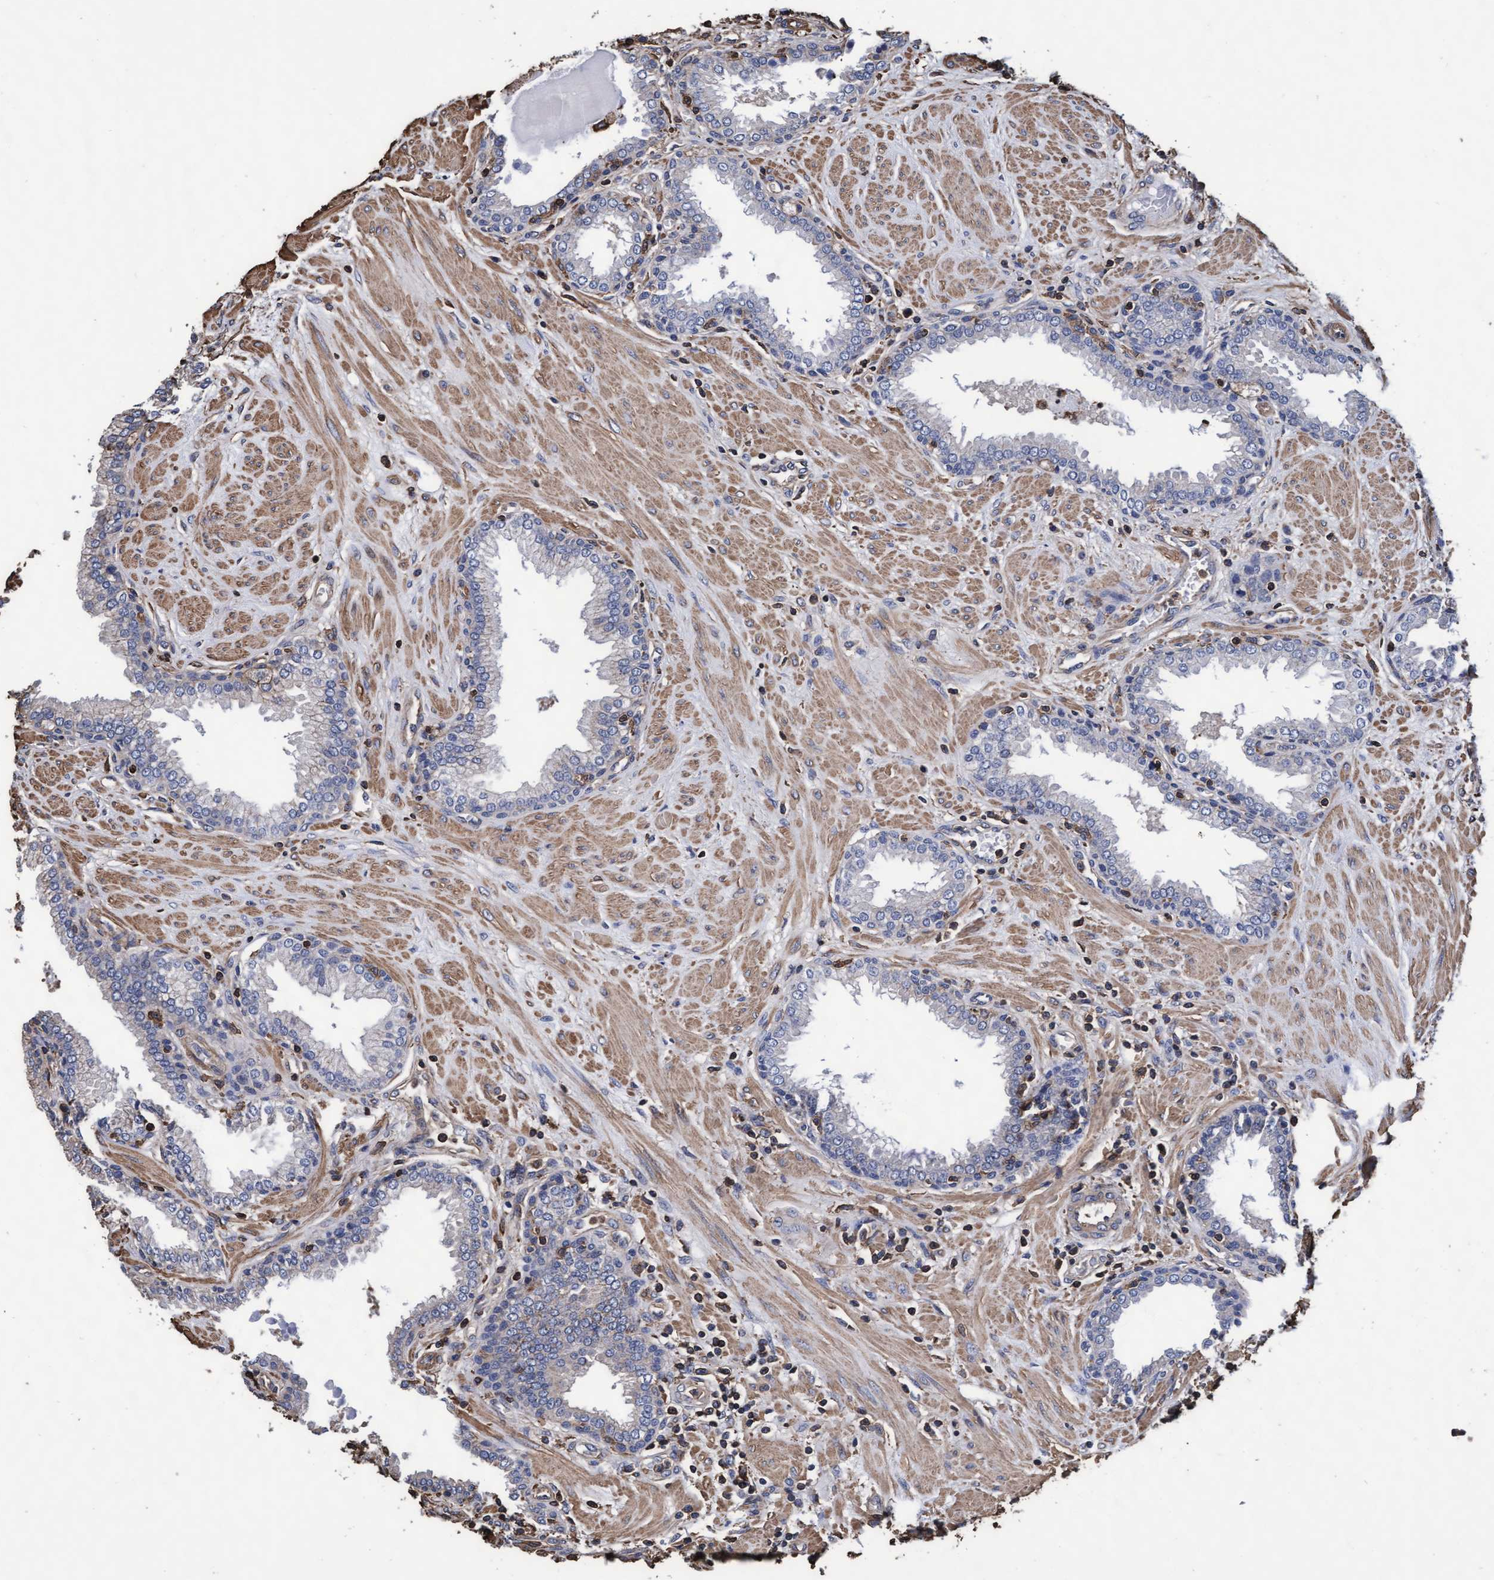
{"staining": {"intensity": "negative", "quantity": "none", "location": "none"}, "tissue": "prostate", "cell_type": "Glandular cells", "image_type": "normal", "snomed": [{"axis": "morphology", "description": "Normal tissue, NOS"}, {"axis": "topography", "description": "Prostate"}], "caption": "Prostate stained for a protein using IHC demonstrates no staining glandular cells.", "gene": "GRHPR", "patient": {"sex": "male", "age": 51}}